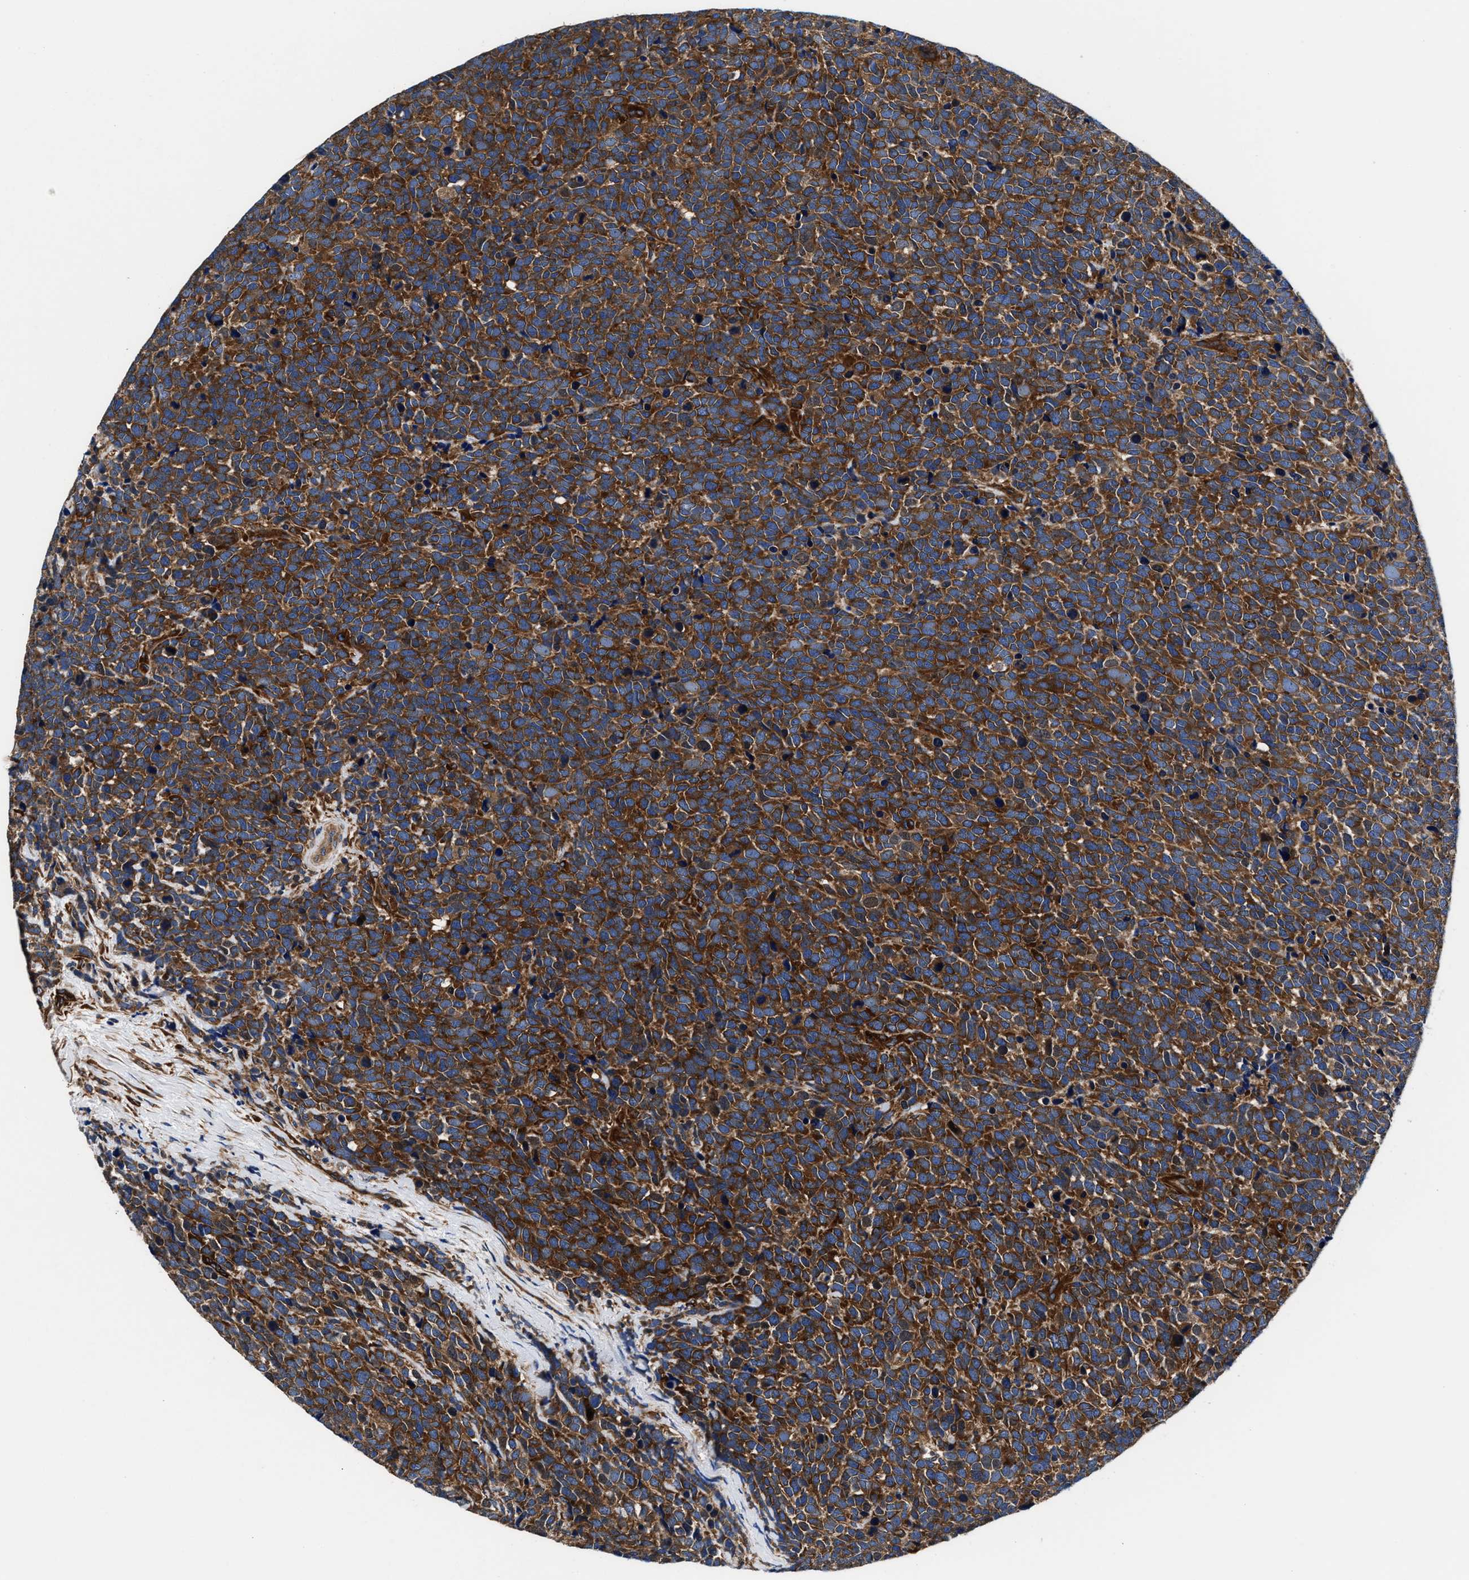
{"staining": {"intensity": "strong", "quantity": ">75%", "location": "cytoplasmic/membranous"}, "tissue": "urothelial cancer", "cell_type": "Tumor cells", "image_type": "cancer", "snomed": [{"axis": "morphology", "description": "Urothelial carcinoma, High grade"}, {"axis": "topography", "description": "Urinary bladder"}], "caption": "Immunohistochemistry (IHC) (DAB (3,3'-diaminobenzidine)) staining of urothelial carcinoma (high-grade) reveals strong cytoplasmic/membranous protein positivity in about >75% of tumor cells. Using DAB (brown) and hematoxylin (blue) stains, captured at high magnification using brightfield microscopy.", "gene": "SH3GL1", "patient": {"sex": "female", "age": 82}}